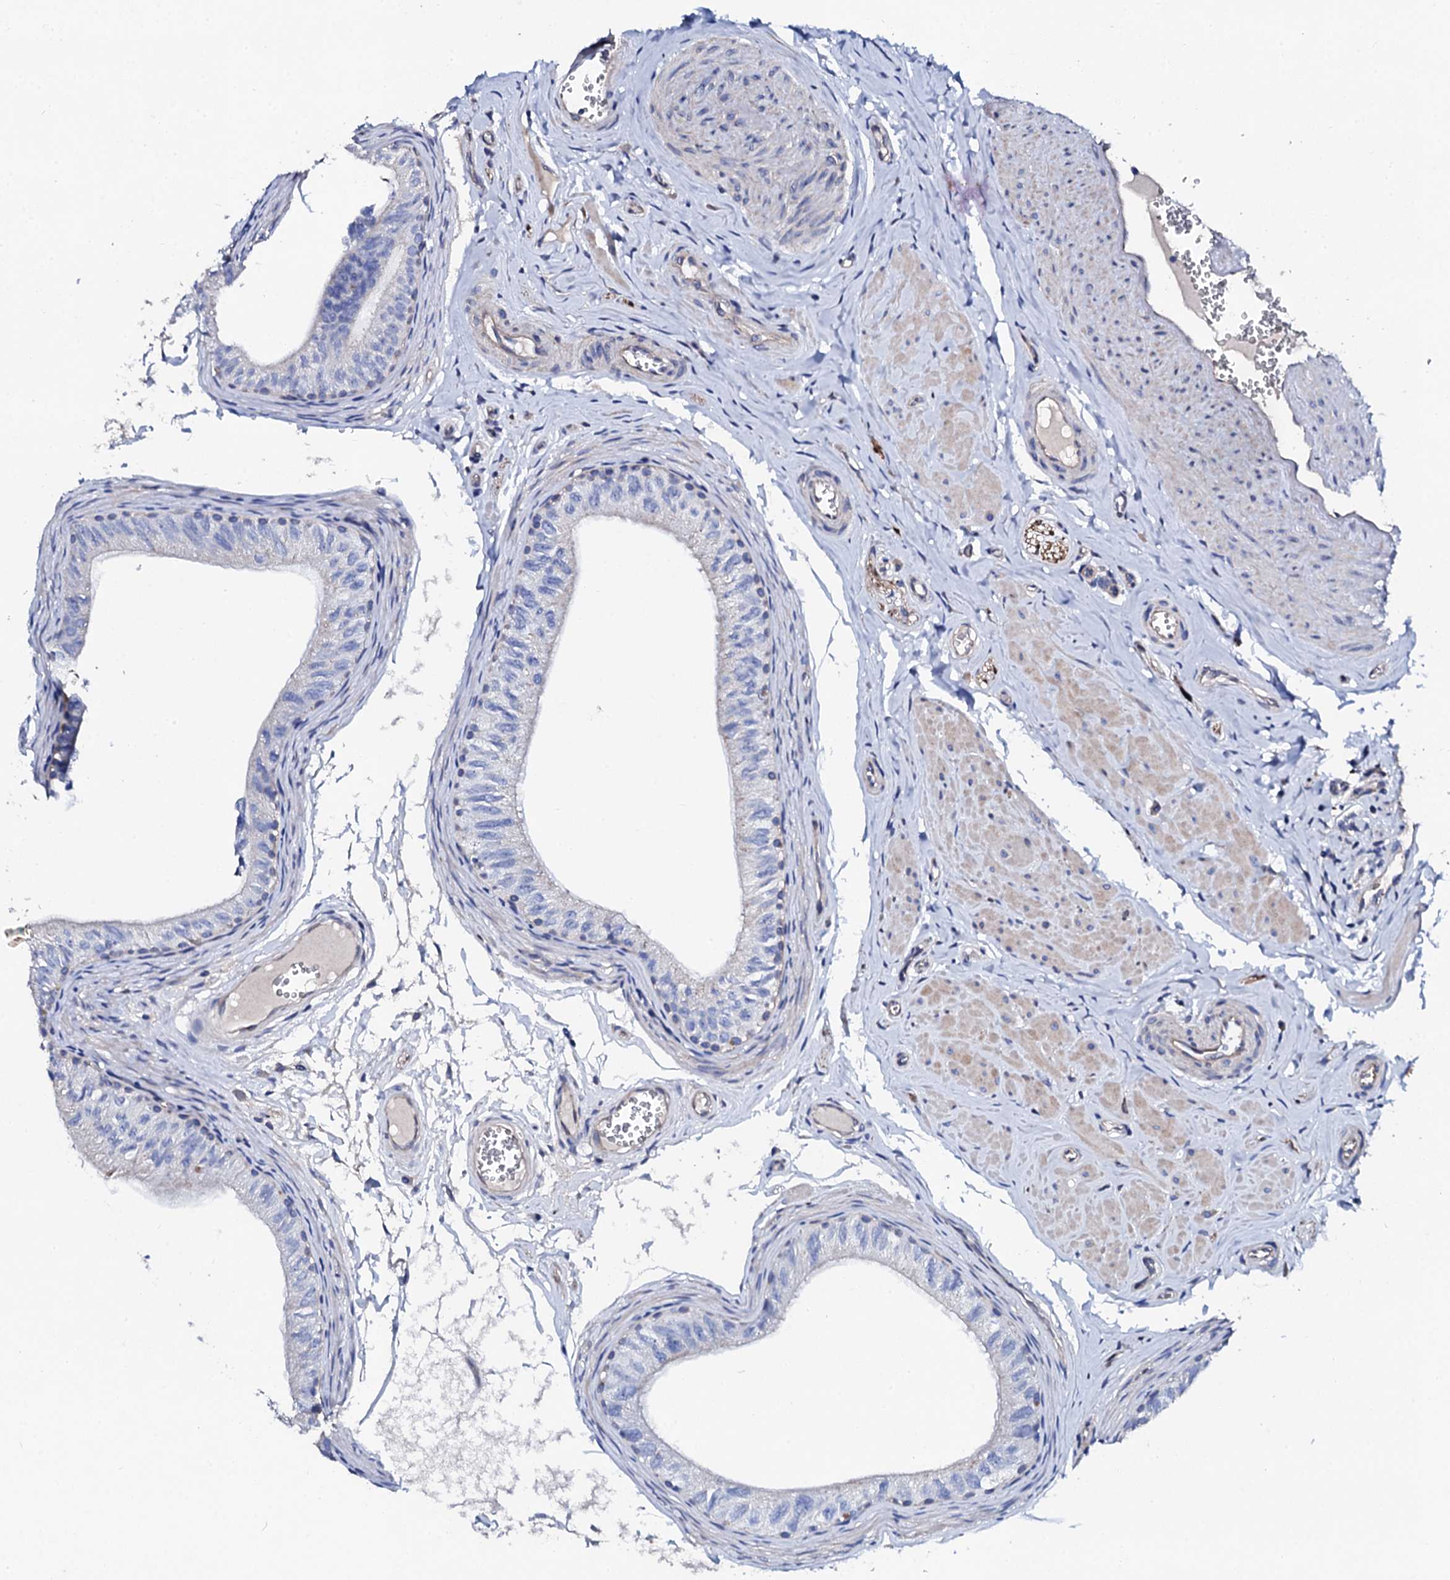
{"staining": {"intensity": "negative", "quantity": "none", "location": "none"}, "tissue": "epididymis", "cell_type": "Glandular cells", "image_type": "normal", "snomed": [{"axis": "morphology", "description": "Normal tissue, NOS"}, {"axis": "topography", "description": "Epididymis"}], "caption": "DAB (3,3'-diaminobenzidine) immunohistochemical staining of unremarkable human epididymis shows no significant positivity in glandular cells.", "gene": "KLHL32", "patient": {"sex": "male", "age": 42}}